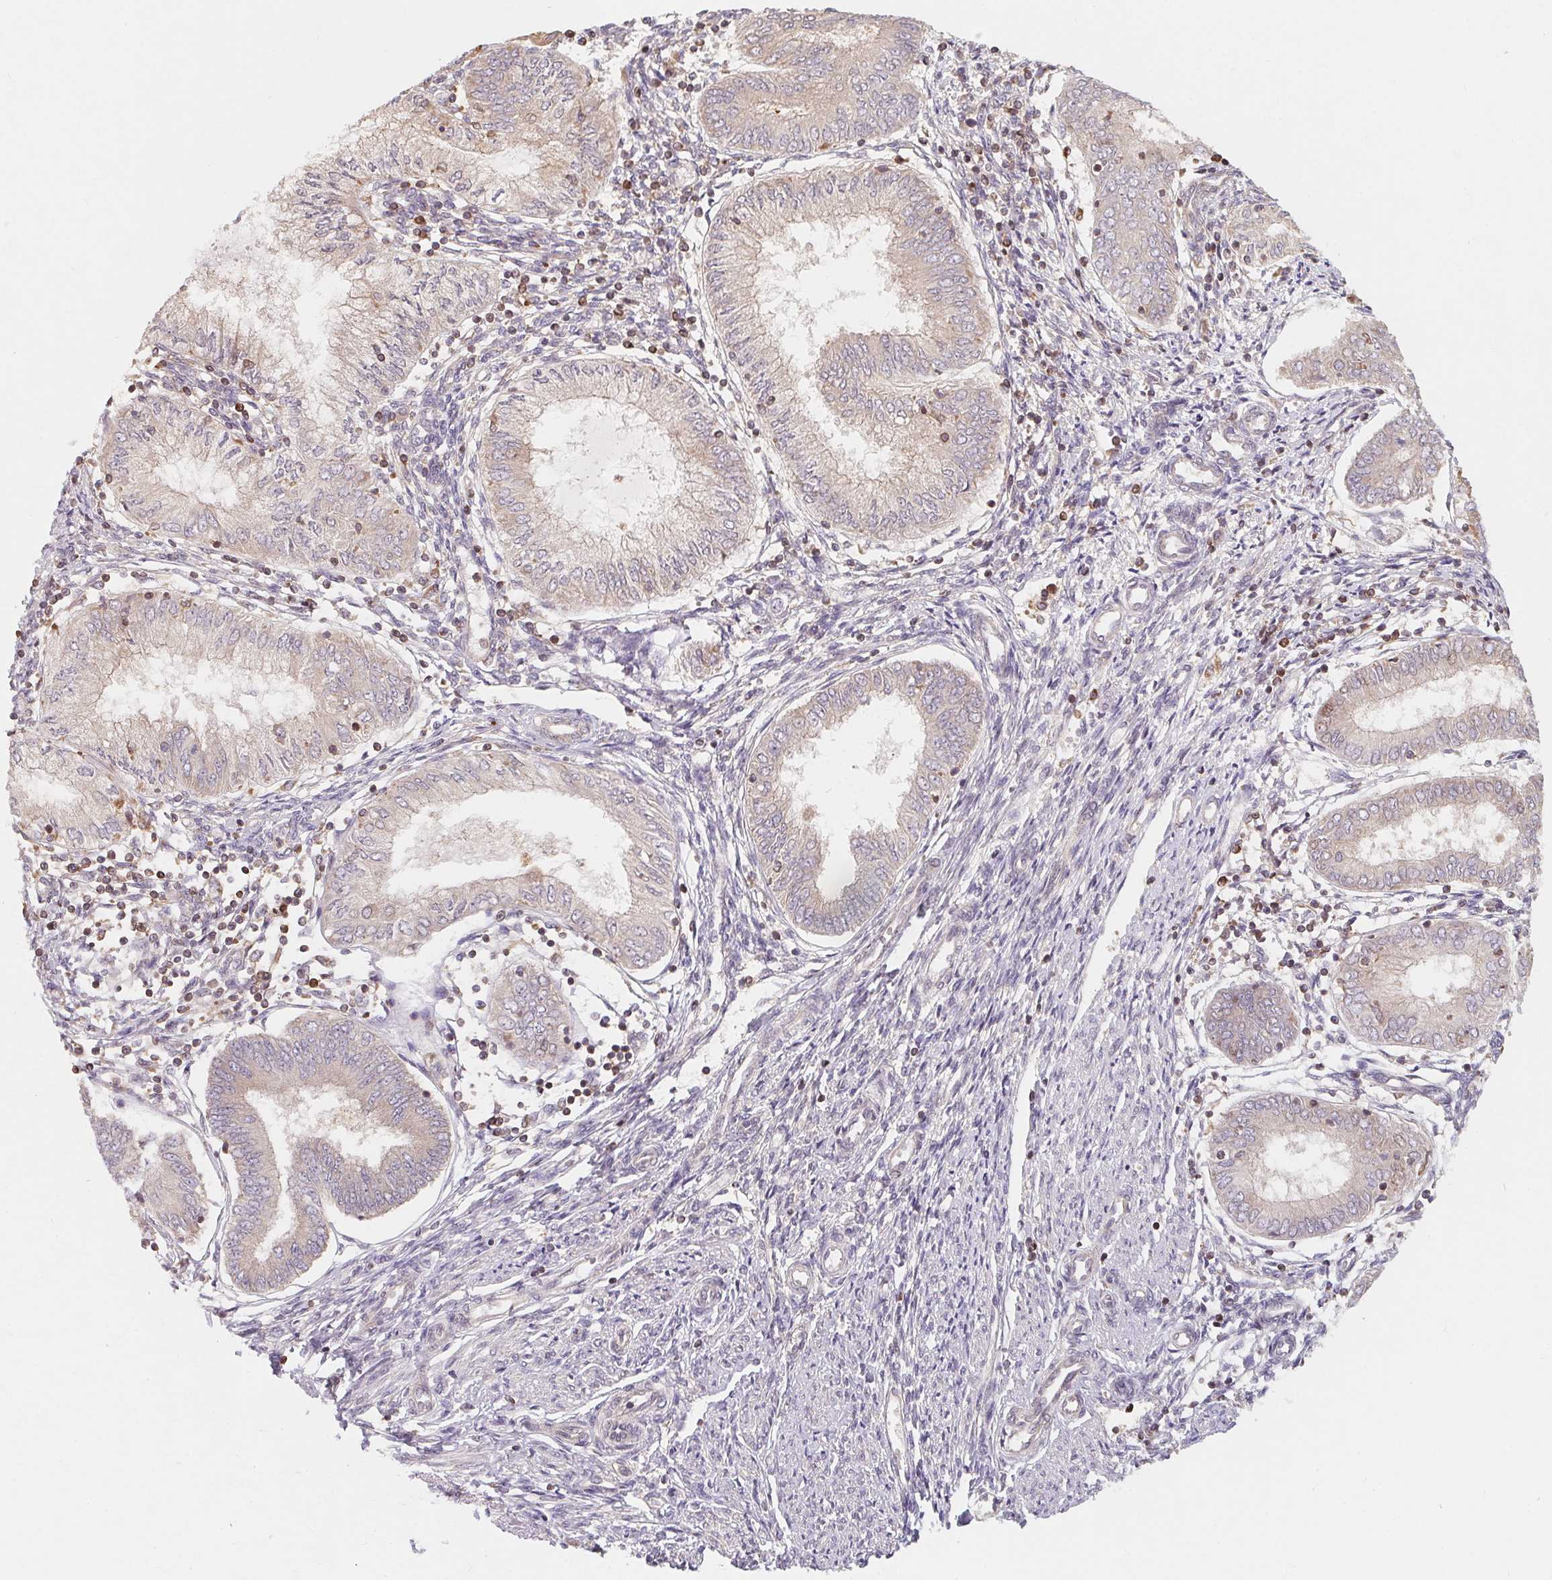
{"staining": {"intensity": "negative", "quantity": "none", "location": "none"}, "tissue": "endometrial cancer", "cell_type": "Tumor cells", "image_type": "cancer", "snomed": [{"axis": "morphology", "description": "Adenocarcinoma, NOS"}, {"axis": "topography", "description": "Endometrium"}], "caption": "DAB (3,3'-diaminobenzidine) immunohistochemical staining of human adenocarcinoma (endometrial) reveals no significant staining in tumor cells.", "gene": "ANKRD13A", "patient": {"sex": "female", "age": 68}}